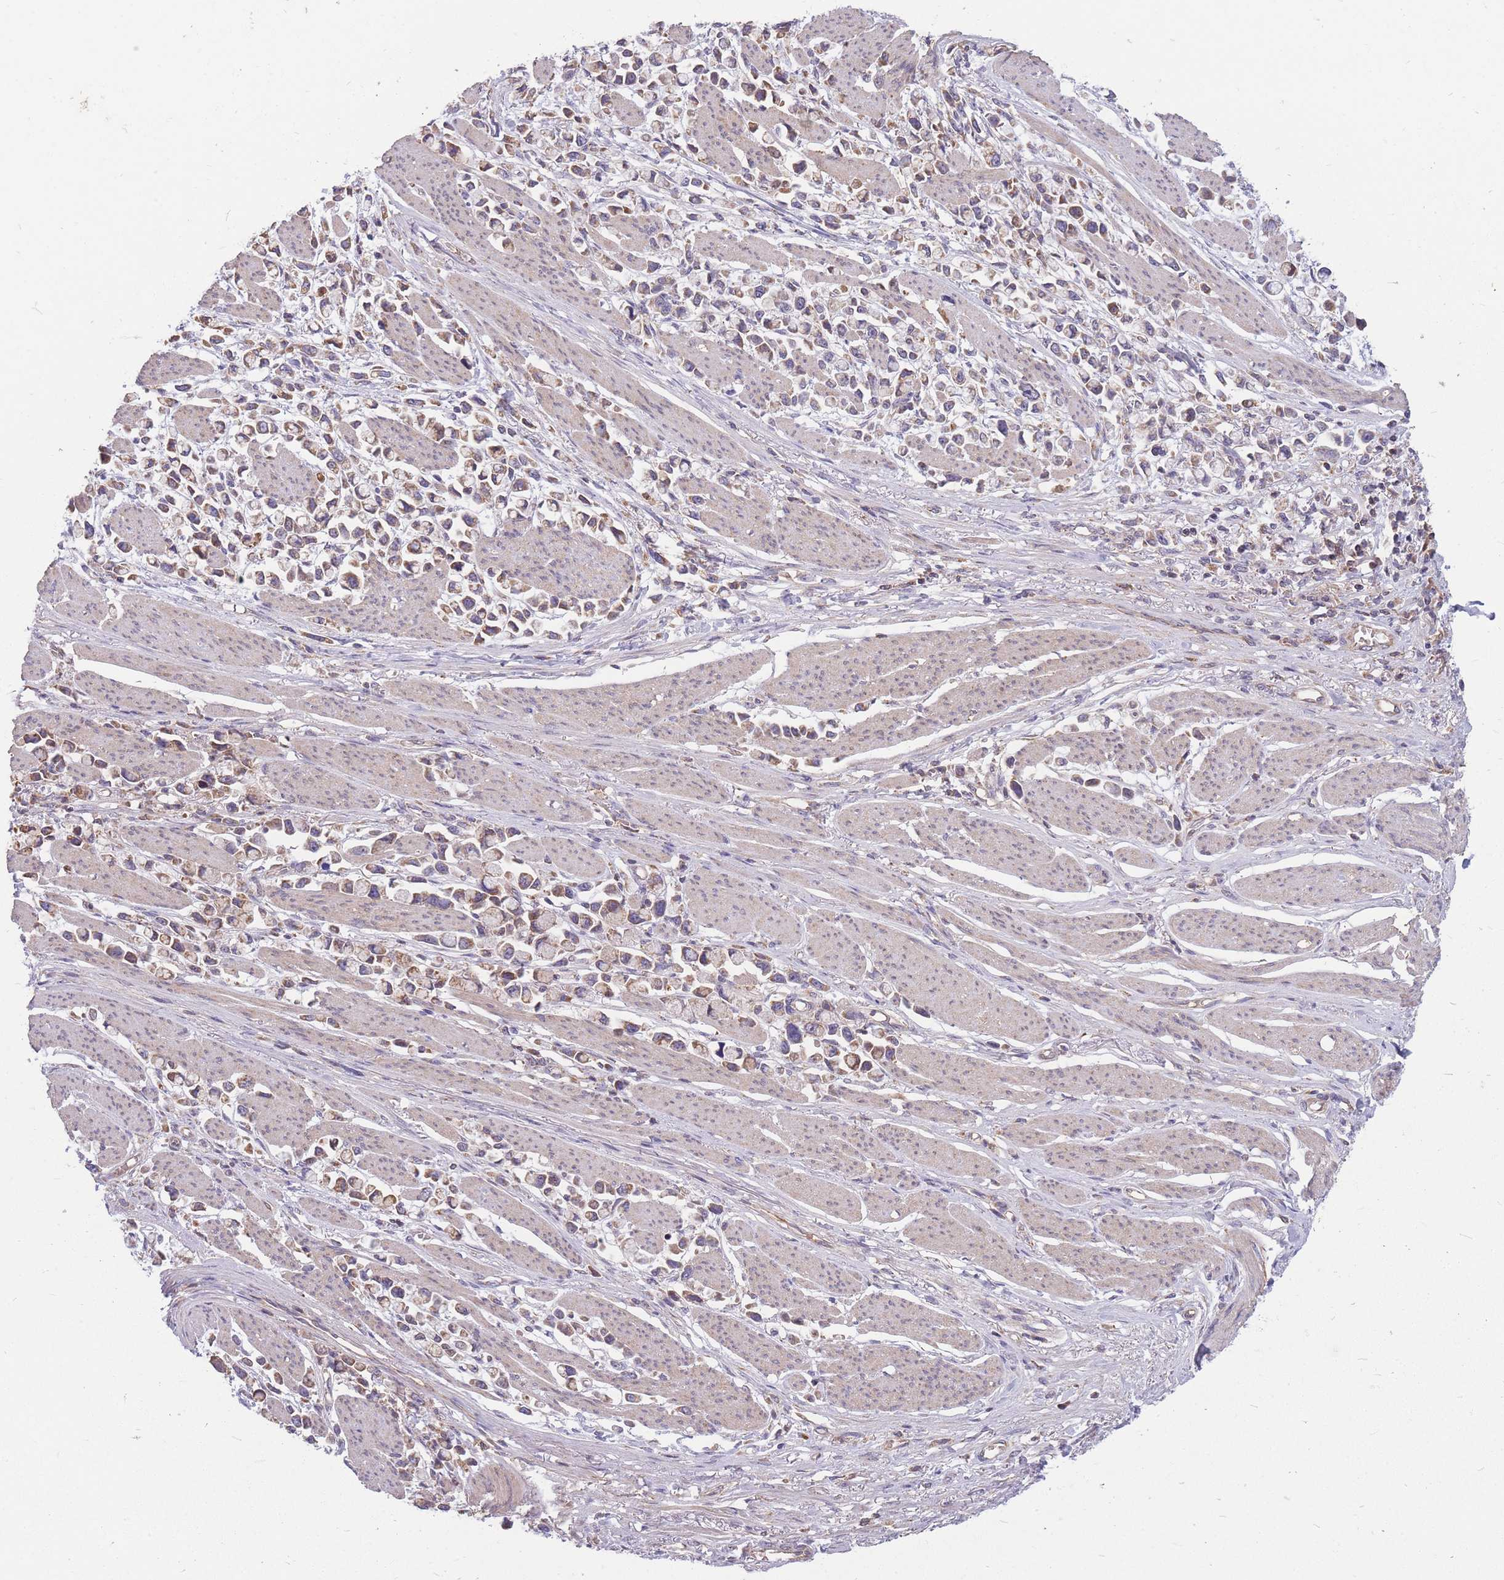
{"staining": {"intensity": "moderate", "quantity": "25%-75%", "location": "cytoplasmic/membranous"}, "tissue": "stomach cancer", "cell_type": "Tumor cells", "image_type": "cancer", "snomed": [{"axis": "morphology", "description": "Adenocarcinoma, NOS"}, {"axis": "topography", "description": "Stomach"}], "caption": "Protein expression analysis of stomach cancer (adenocarcinoma) reveals moderate cytoplasmic/membranous positivity in approximately 25%-75% of tumor cells.", "gene": "PTPMT1", "patient": {"sex": "female", "age": 81}}